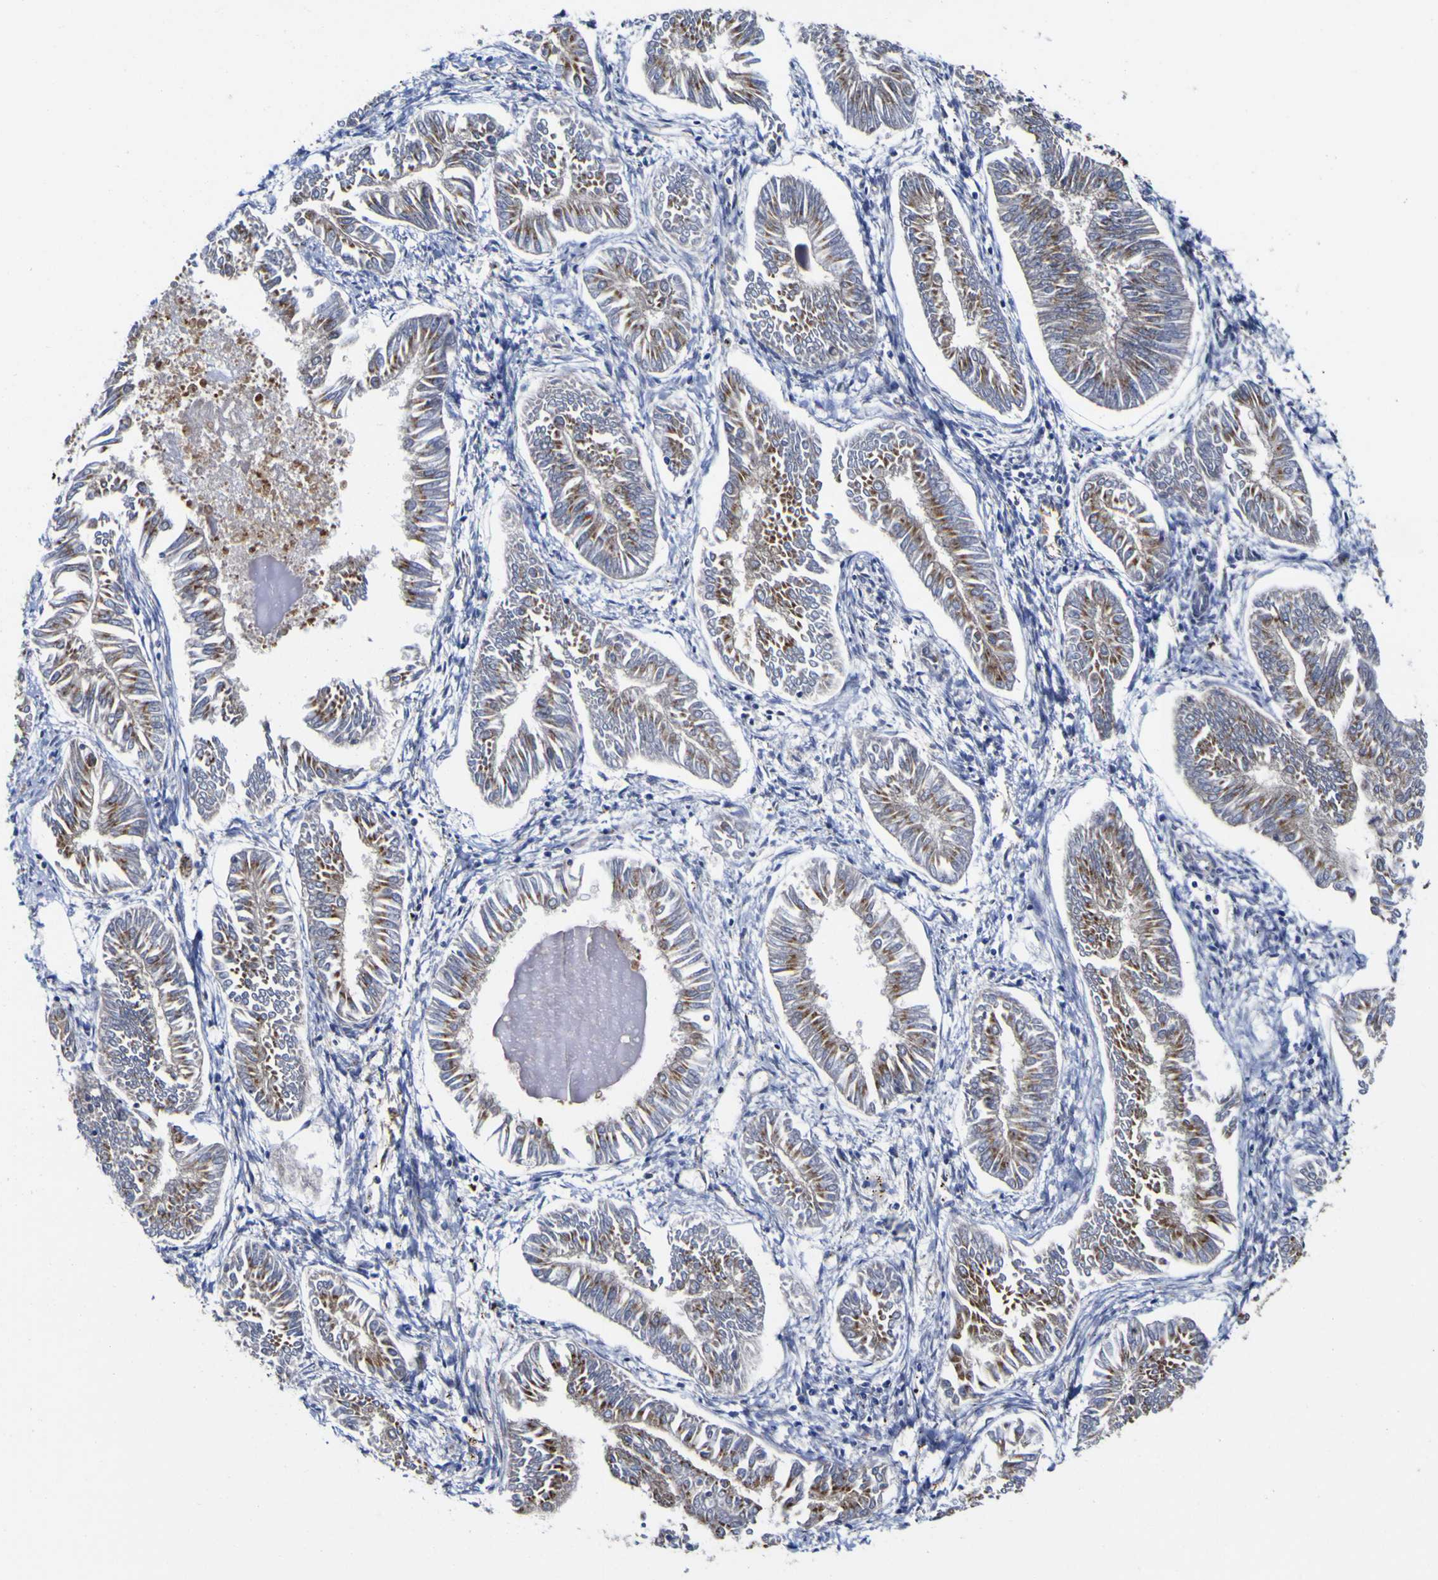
{"staining": {"intensity": "moderate", "quantity": ">75%", "location": "cytoplasmic/membranous"}, "tissue": "endometrial cancer", "cell_type": "Tumor cells", "image_type": "cancer", "snomed": [{"axis": "morphology", "description": "Adenocarcinoma, NOS"}, {"axis": "topography", "description": "Endometrium"}], "caption": "Brown immunohistochemical staining in human endometrial cancer (adenocarcinoma) displays moderate cytoplasmic/membranous positivity in approximately >75% of tumor cells.", "gene": "GOLM1", "patient": {"sex": "female", "age": 53}}